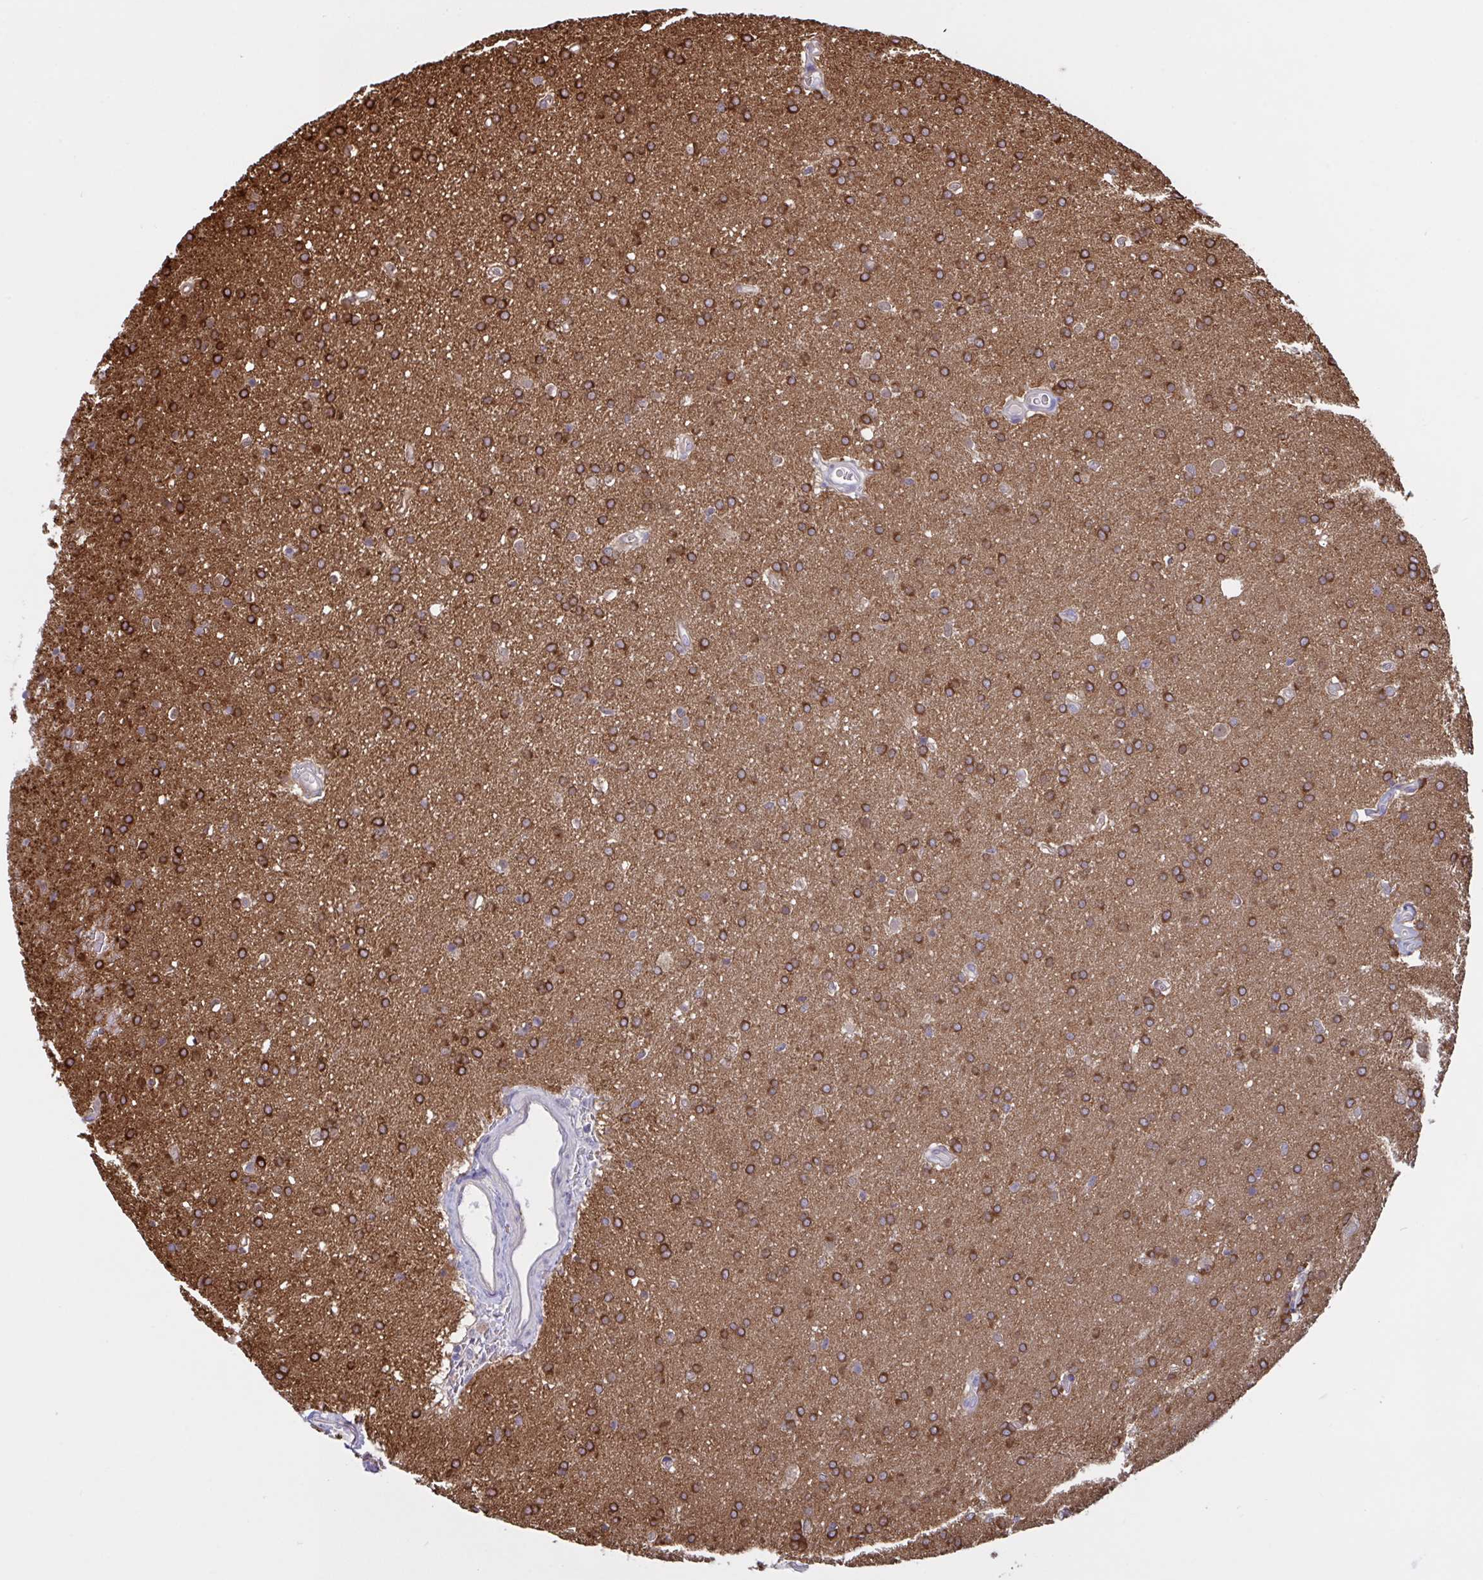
{"staining": {"intensity": "moderate", "quantity": ">75%", "location": "cytoplasmic/membranous"}, "tissue": "glioma", "cell_type": "Tumor cells", "image_type": "cancer", "snomed": [{"axis": "morphology", "description": "Glioma, malignant, Low grade"}, {"axis": "topography", "description": "Brain"}], "caption": "A photomicrograph showing moderate cytoplasmic/membranous positivity in approximately >75% of tumor cells in malignant glioma (low-grade), as visualized by brown immunohistochemical staining.", "gene": "PRRT4", "patient": {"sex": "female", "age": 34}}